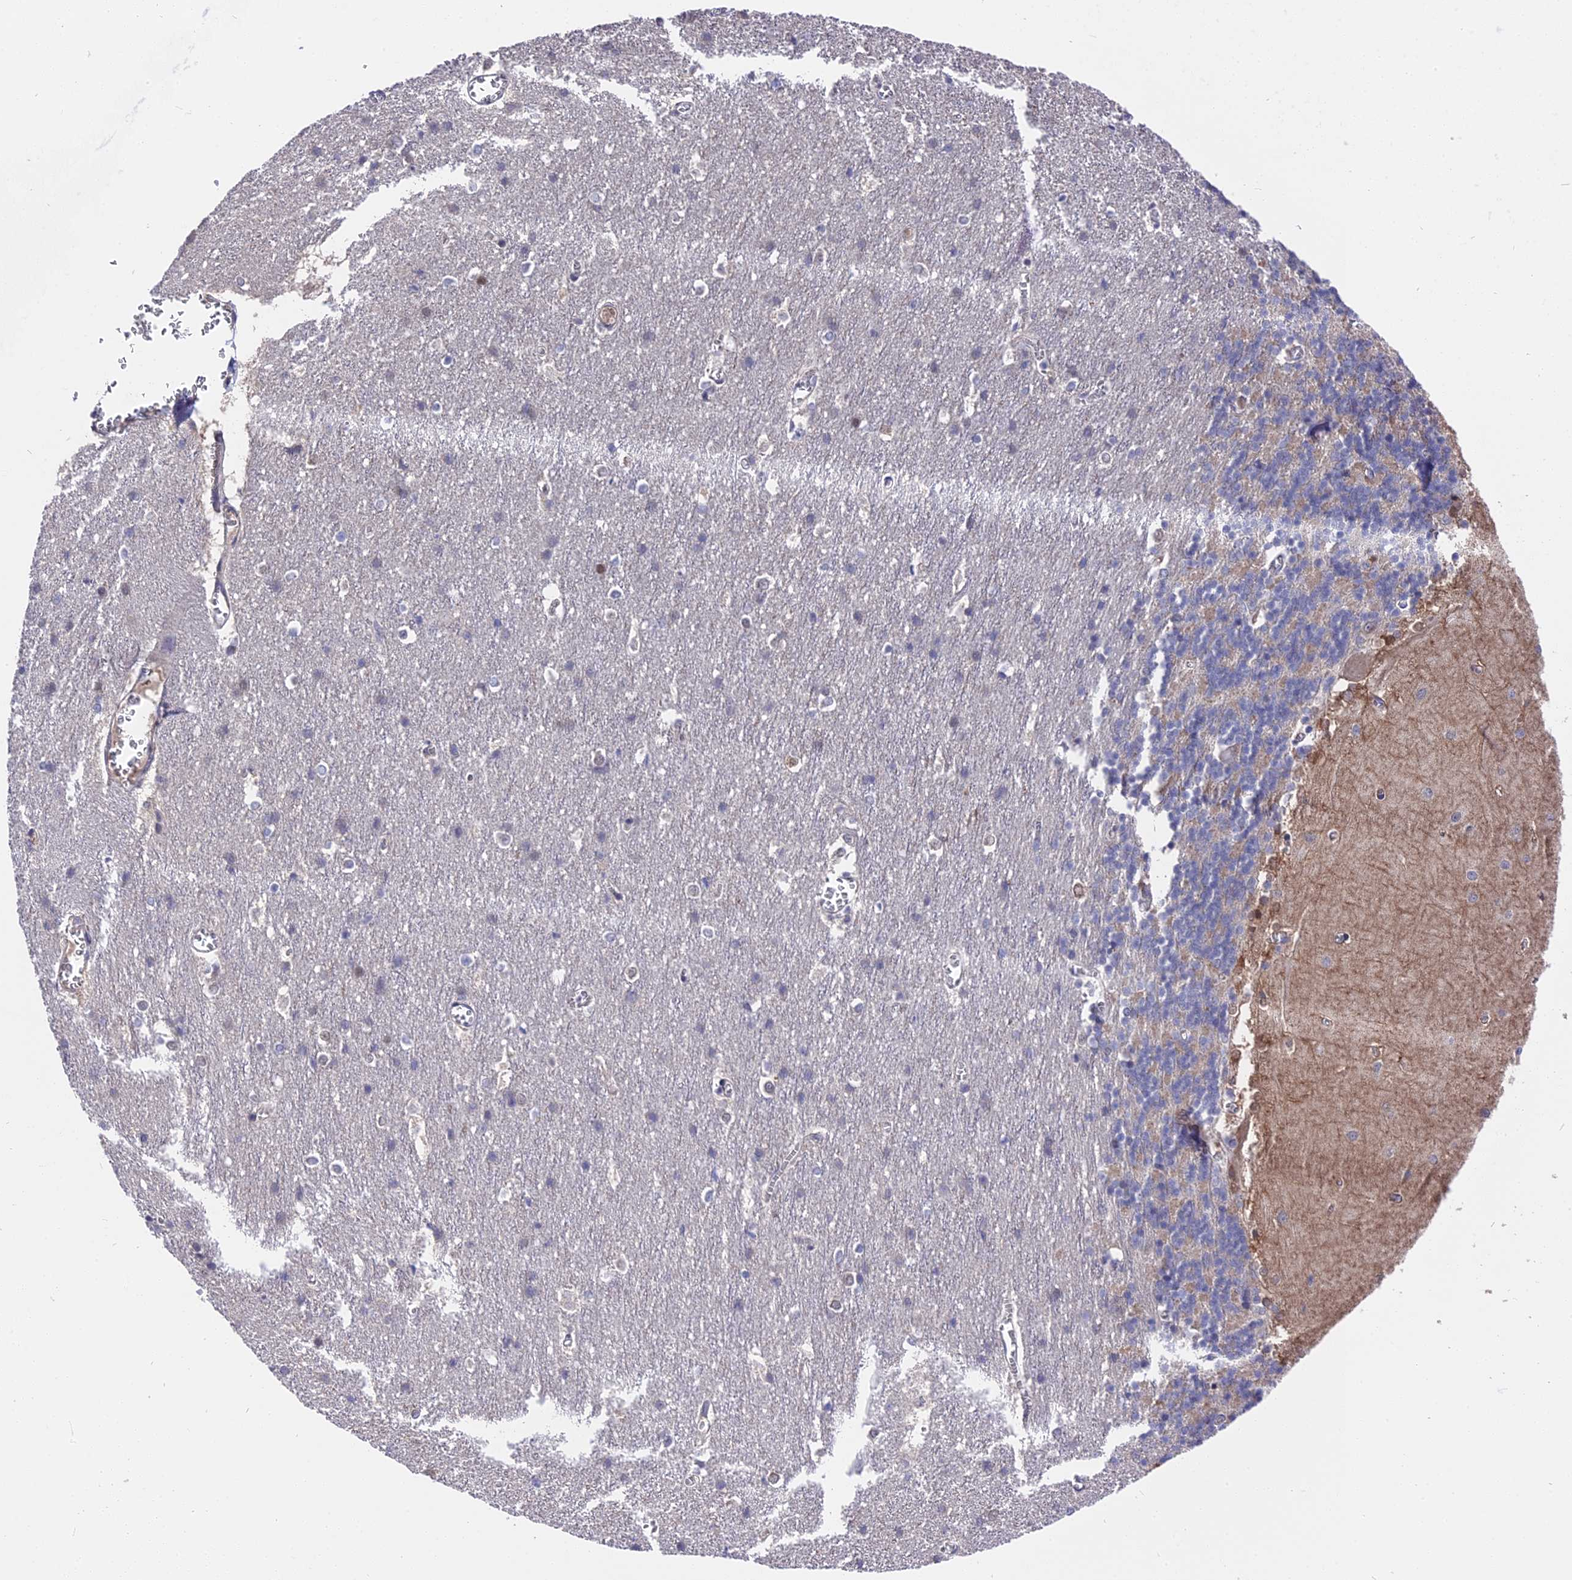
{"staining": {"intensity": "negative", "quantity": "none", "location": "none"}, "tissue": "cerebellum", "cell_type": "Cells in granular layer", "image_type": "normal", "snomed": [{"axis": "morphology", "description": "Normal tissue, NOS"}, {"axis": "topography", "description": "Cerebellum"}], "caption": "Cells in granular layer show no significant protein positivity in unremarkable cerebellum.", "gene": "ZCCHC2", "patient": {"sex": "male", "age": 37}}